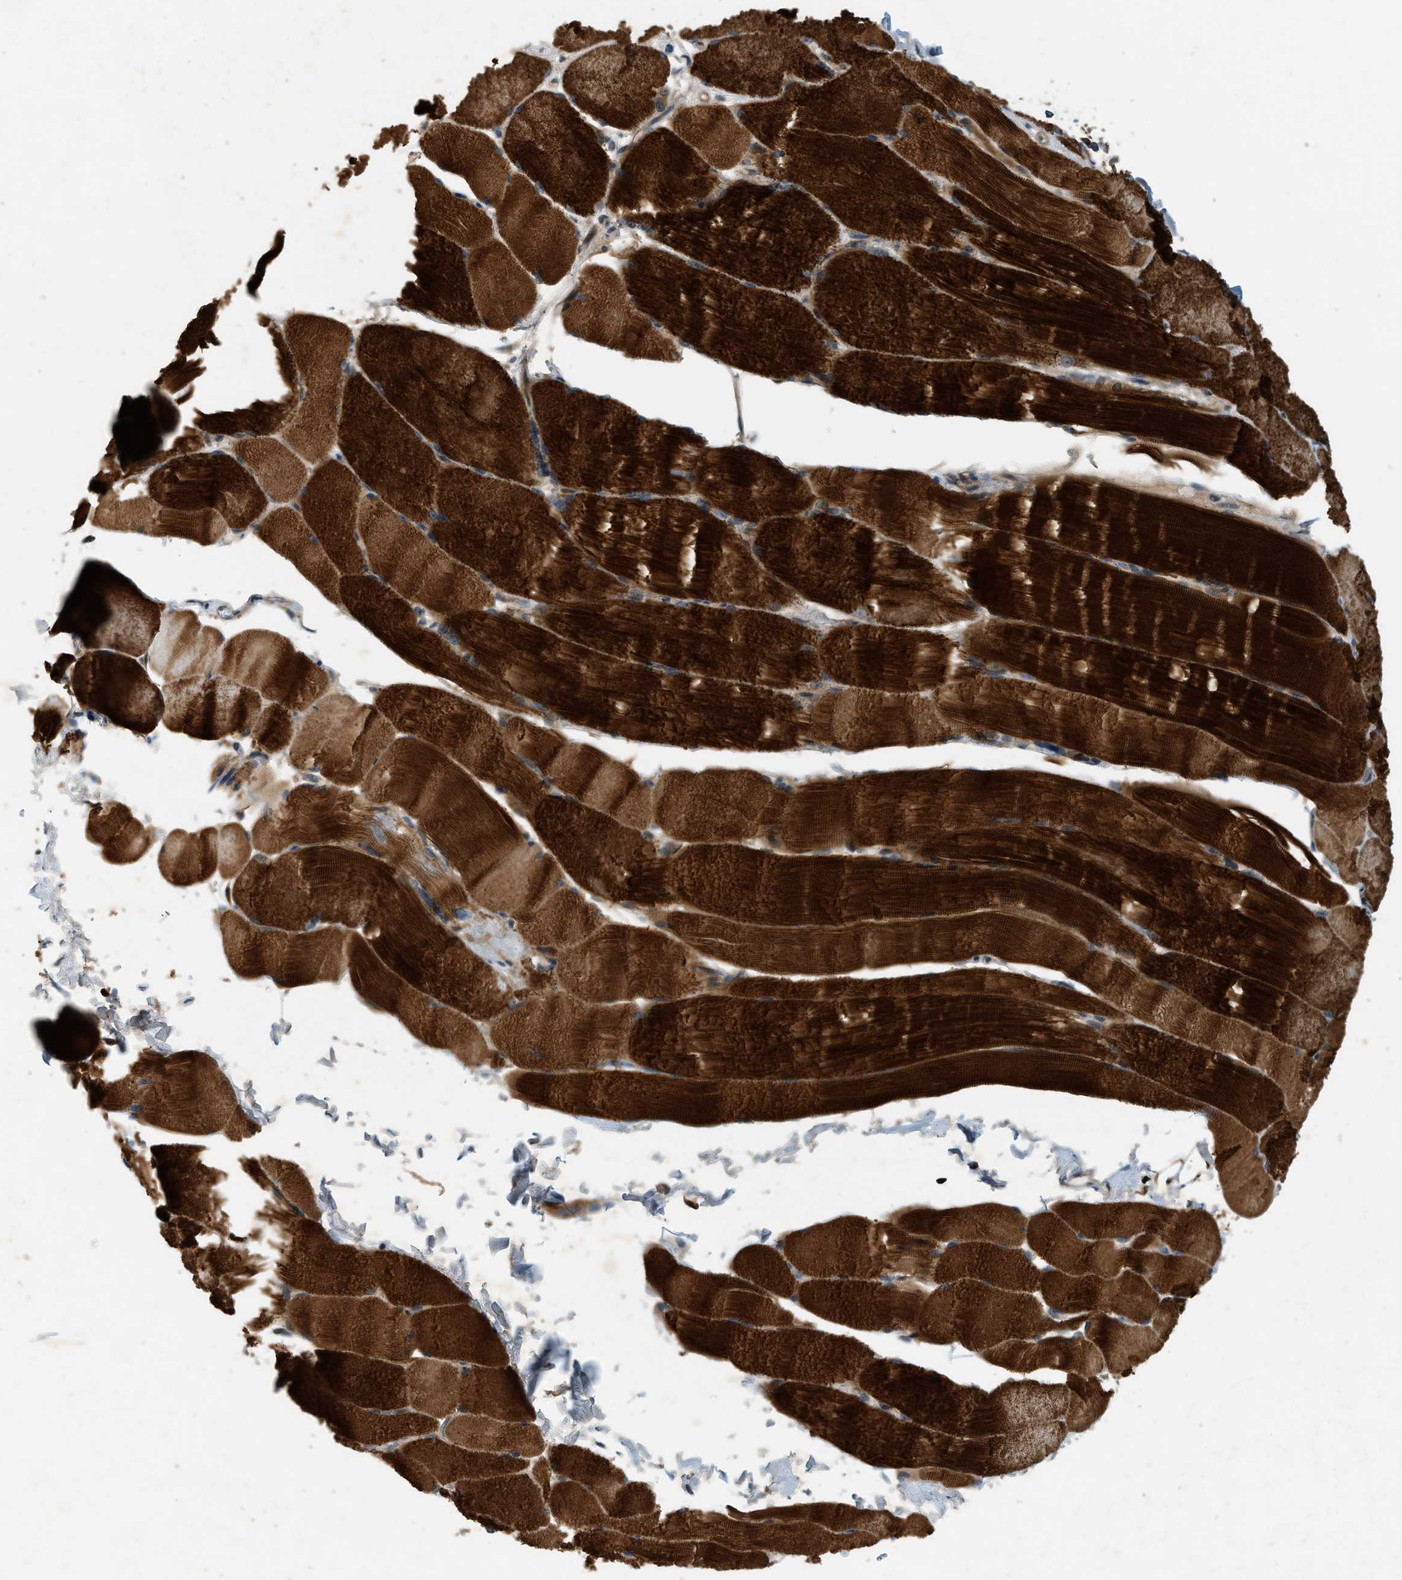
{"staining": {"intensity": "strong", "quantity": "25%-75%", "location": "cytoplasmic/membranous"}, "tissue": "skeletal muscle", "cell_type": "Myocytes", "image_type": "normal", "snomed": [{"axis": "morphology", "description": "Normal tissue, NOS"}, {"axis": "topography", "description": "Skin"}, {"axis": "topography", "description": "Skeletal muscle"}], "caption": "Strong cytoplasmic/membranous staining is seen in approximately 25%-75% of myocytes in normal skeletal muscle. (DAB (3,3'-diaminobenzidine) IHC with brightfield microscopy, high magnification).", "gene": "PDCL3", "patient": {"sex": "male", "age": 83}}